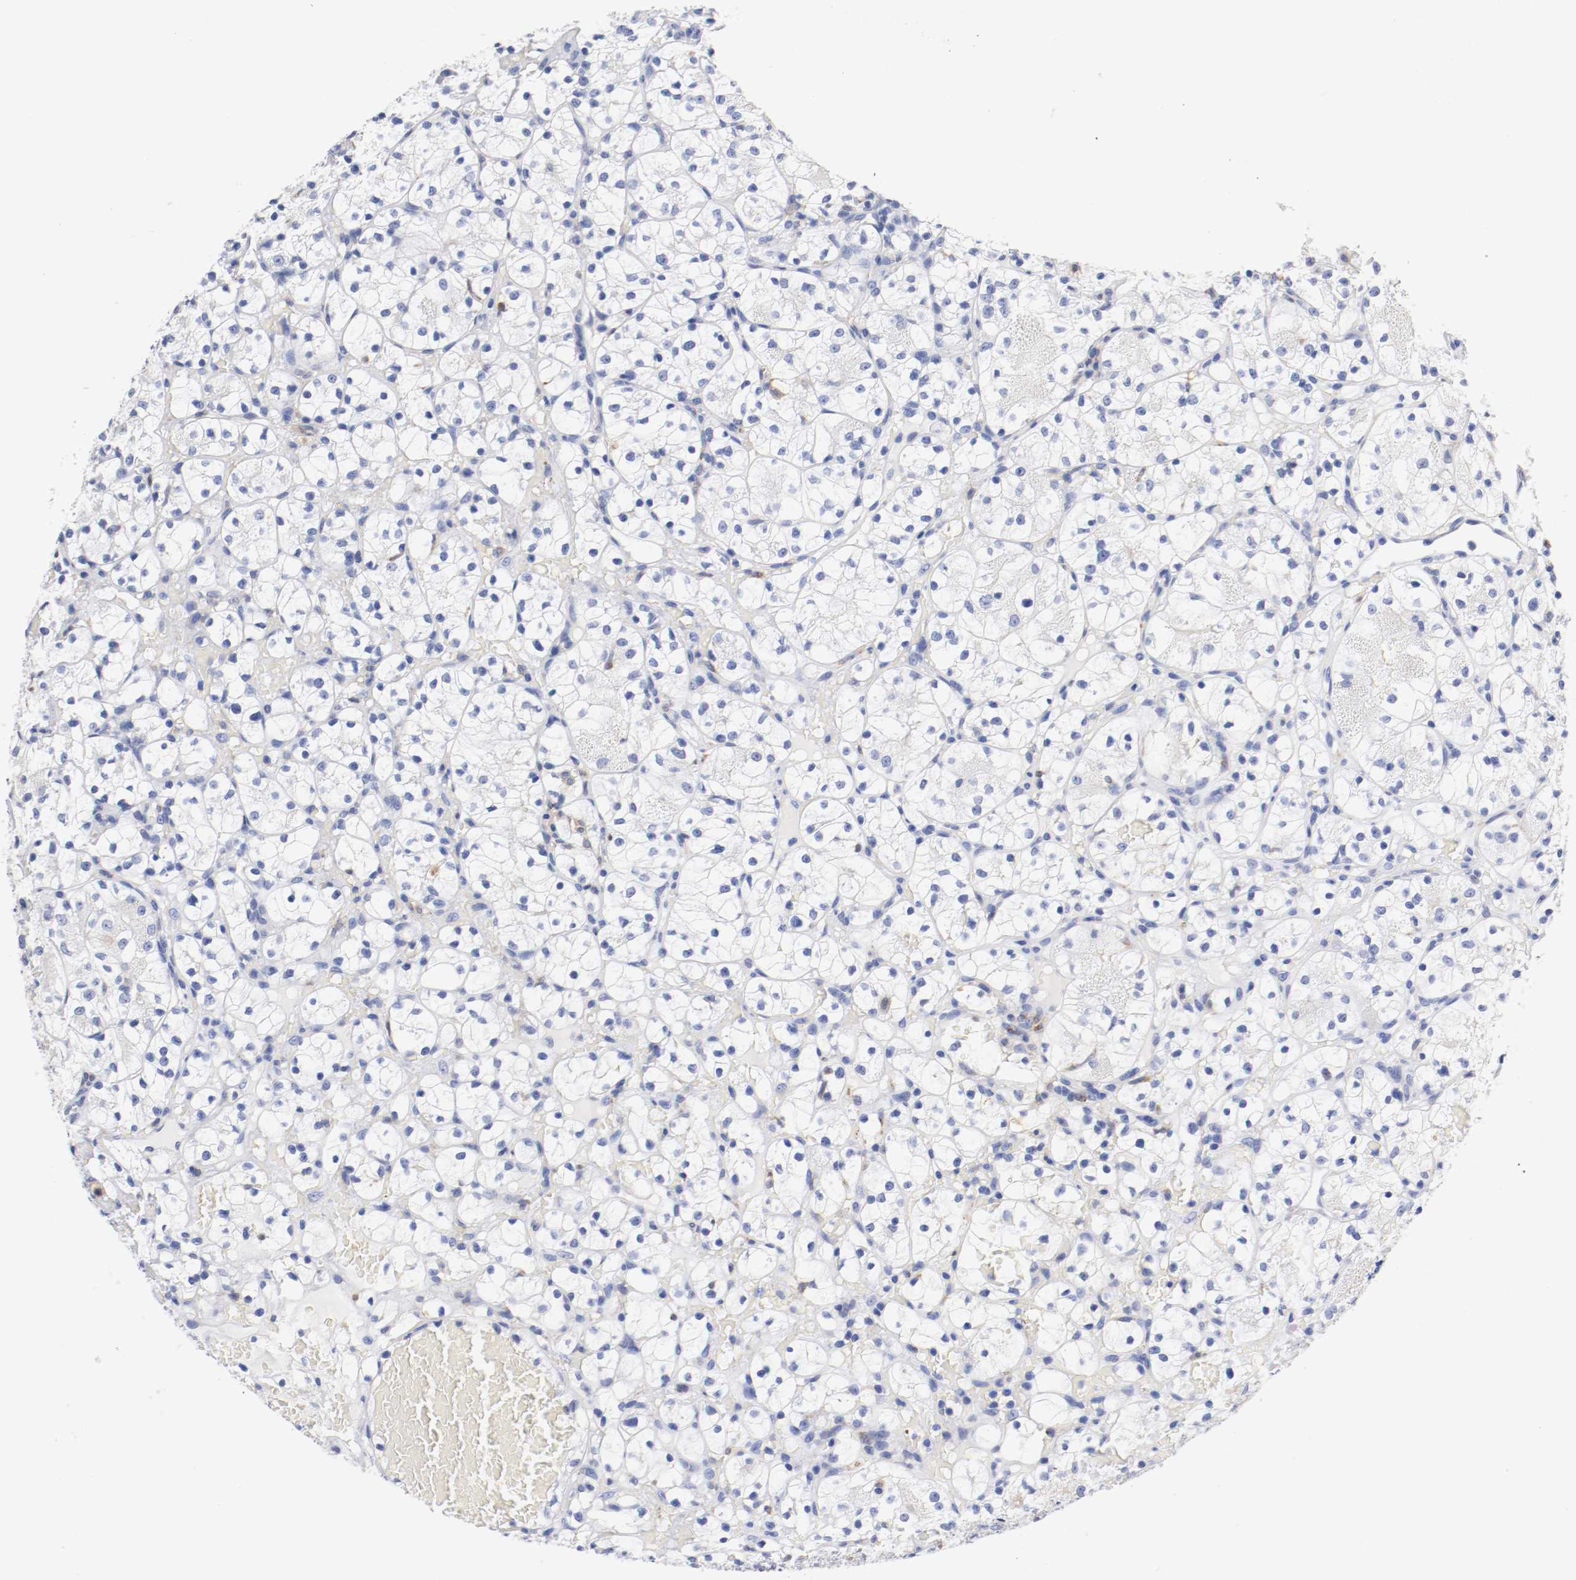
{"staining": {"intensity": "negative", "quantity": "none", "location": "none"}, "tissue": "renal cancer", "cell_type": "Tumor cells", "image_type": "cancer", "snomed": [{"axis": "morphology", "description": "Adenocarcinoma, NOS"}, {"axis": "topography", "description": "Kidney"}], "caption": "A high-resolution micrograph shows immunohistochemistry staining of renal cancer, which displays no significant expression in tumor cells.", "gene": "FGFBP1", "patient": {"sex": "female", "age": 60}}